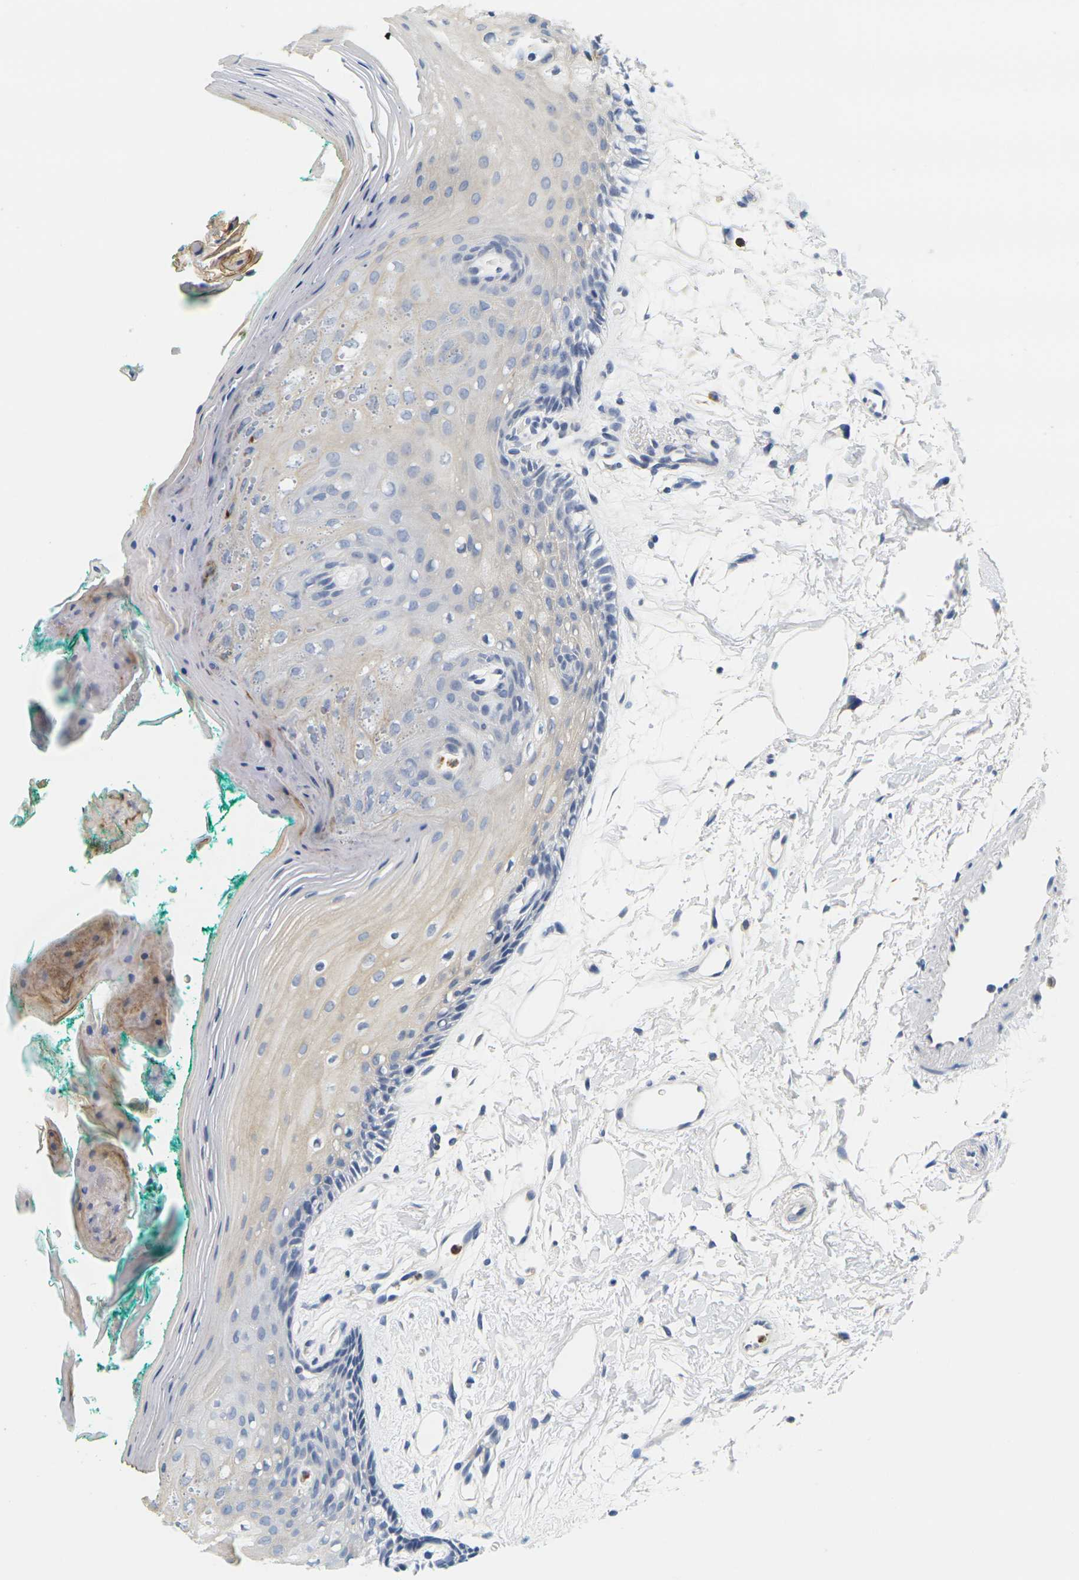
{"staining": {"intensity": "weak", "quantity": "25%-75%", "location": "cytoplasmic/membranous"}, "tissue": "oral mucosa", "cell_type": "Squamous epithelial cells", "image_type": "normal", "snomed": [{"axis": "morphology", "description": "Normal tissue, NOS"}, {"axis": "topography", "description": "Skeletal muscle"}, {"axis": "topography", "description": "Oral tissue"}, {"axis": "topography", "description": "Peripheral nerve tissue"}], "caption": "Immunohistochemistry of unremarkable human oral mucosa displays low levels of weak cytoplasmic/membranous expression in about 25%-75% of squamous epithelial cells. The protein is stained brown, and the nuclei are stained in blue (DAB IHC with brightfield microscopy, high magnification).", "gene": "KLK5", "patient": {"sex": "female", "age": 84}}